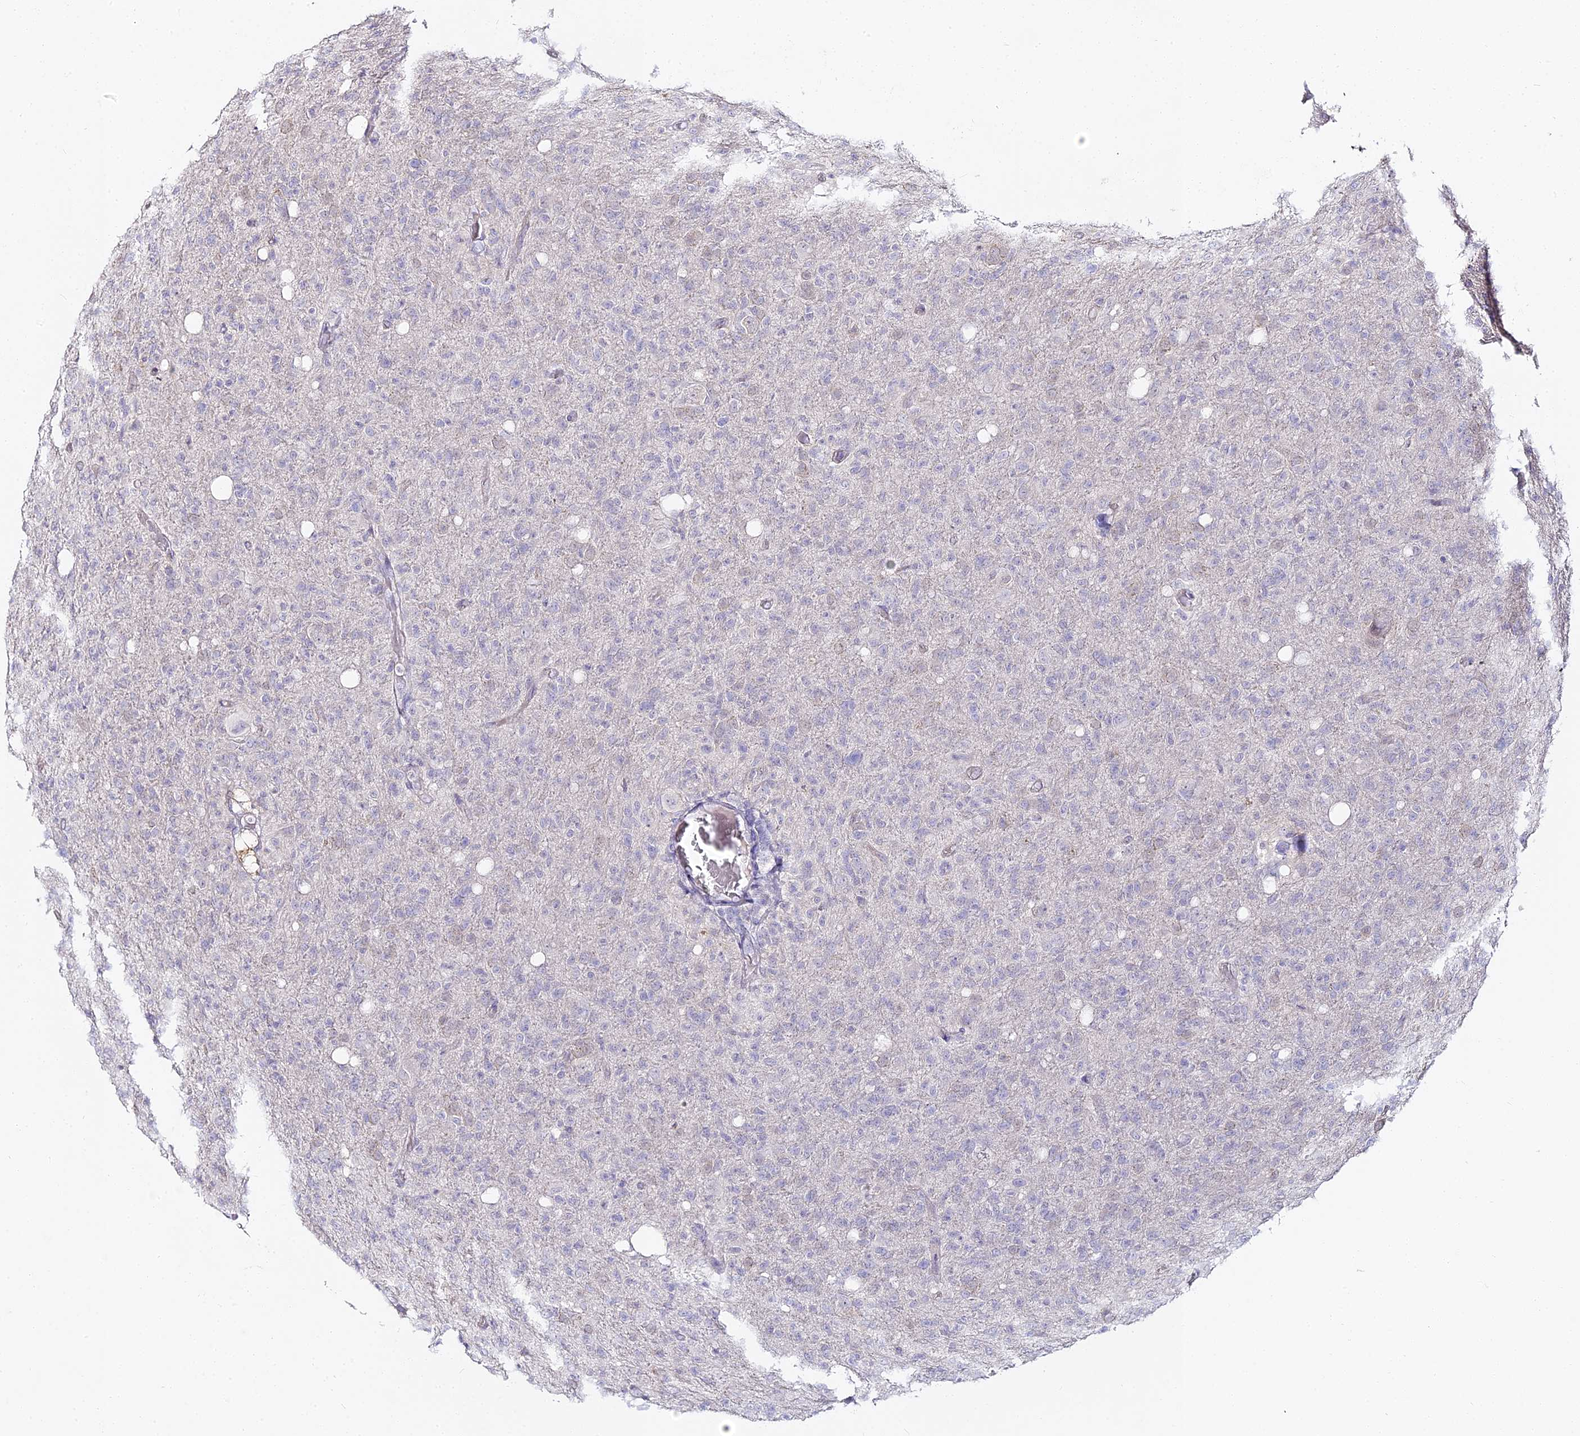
{"staining": {"intensity": "negative", "quantity": "none", "location": "none"}, "tissue": "glioma", "cell_type": "Tumor cells", "image_type": "cancer", "snomed": [{"axis": "morphology", "description": "Glioma, malignant, High grade"}, {"axis": "topography", "description": "Brain"}], "caption": "This histopathology image is of malignant glioma (high-grade) stained with immunohistochemistry (IHC) to label a protein in brown with the nuclei are counter-stained blue. There is no positivity in tumor cells.", "gene": "ALPG", "patient": {"sex": "female", "age": 57}}